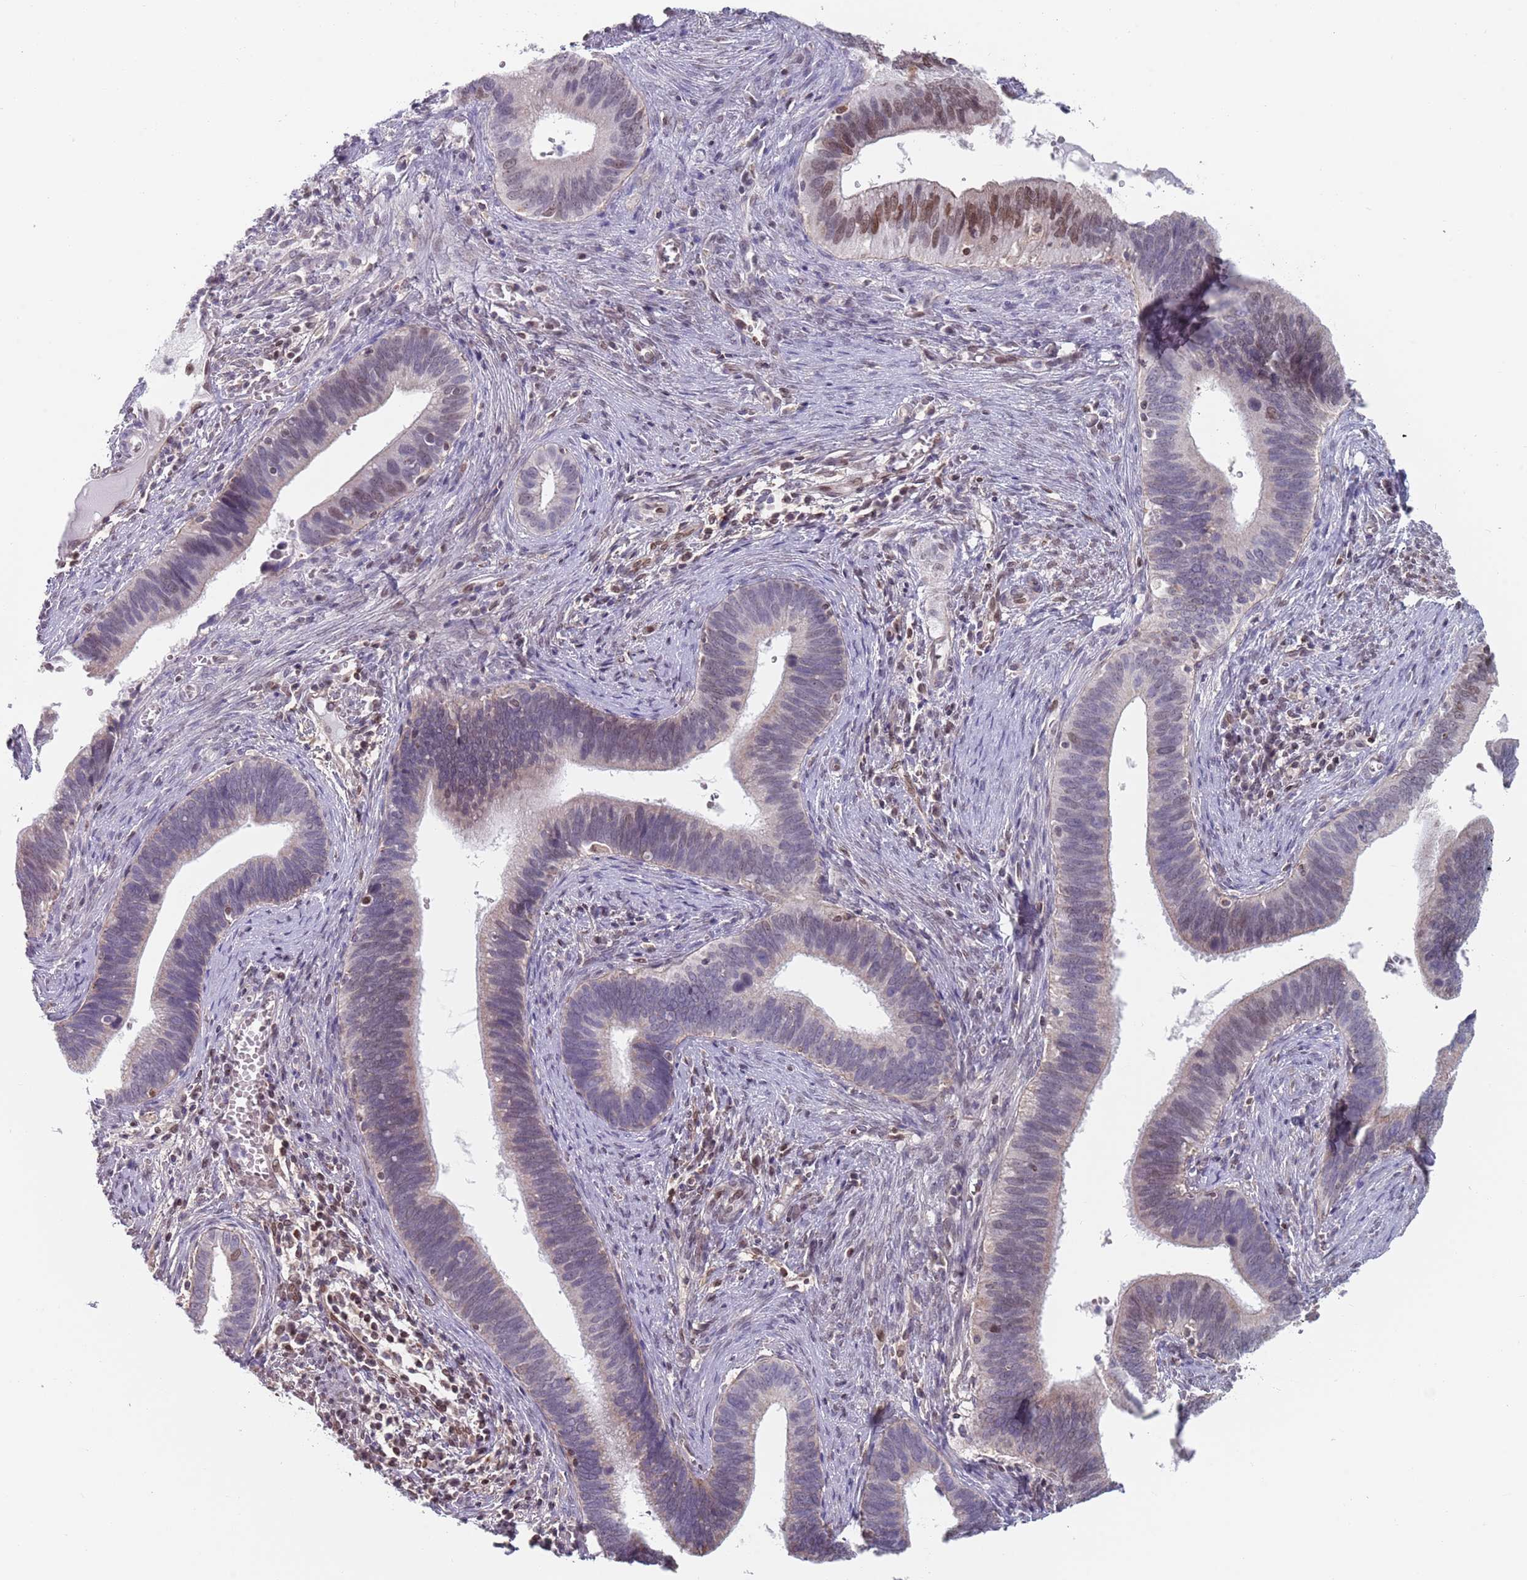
{"staining": {"intensity": "moderate", "quantity": "<25%", "location": "nuclear"}, "tissue": "cervical cancer", "cell_type": "Tumor cells", "image_type": "cancer", "snomed": [{"axis": "morphology", "description": "Adenocarcinoma, NOS"}, {"axis": "topography", "description": "Cervix"}], "caption": "Tumor cells exhibit low levels of moderate nuclear positivity in approximately <25% of cells in cervical cancer (adenocarcinoma).", "gene": "MFSD12", "patient": {"sex": "female", "age": 42}}